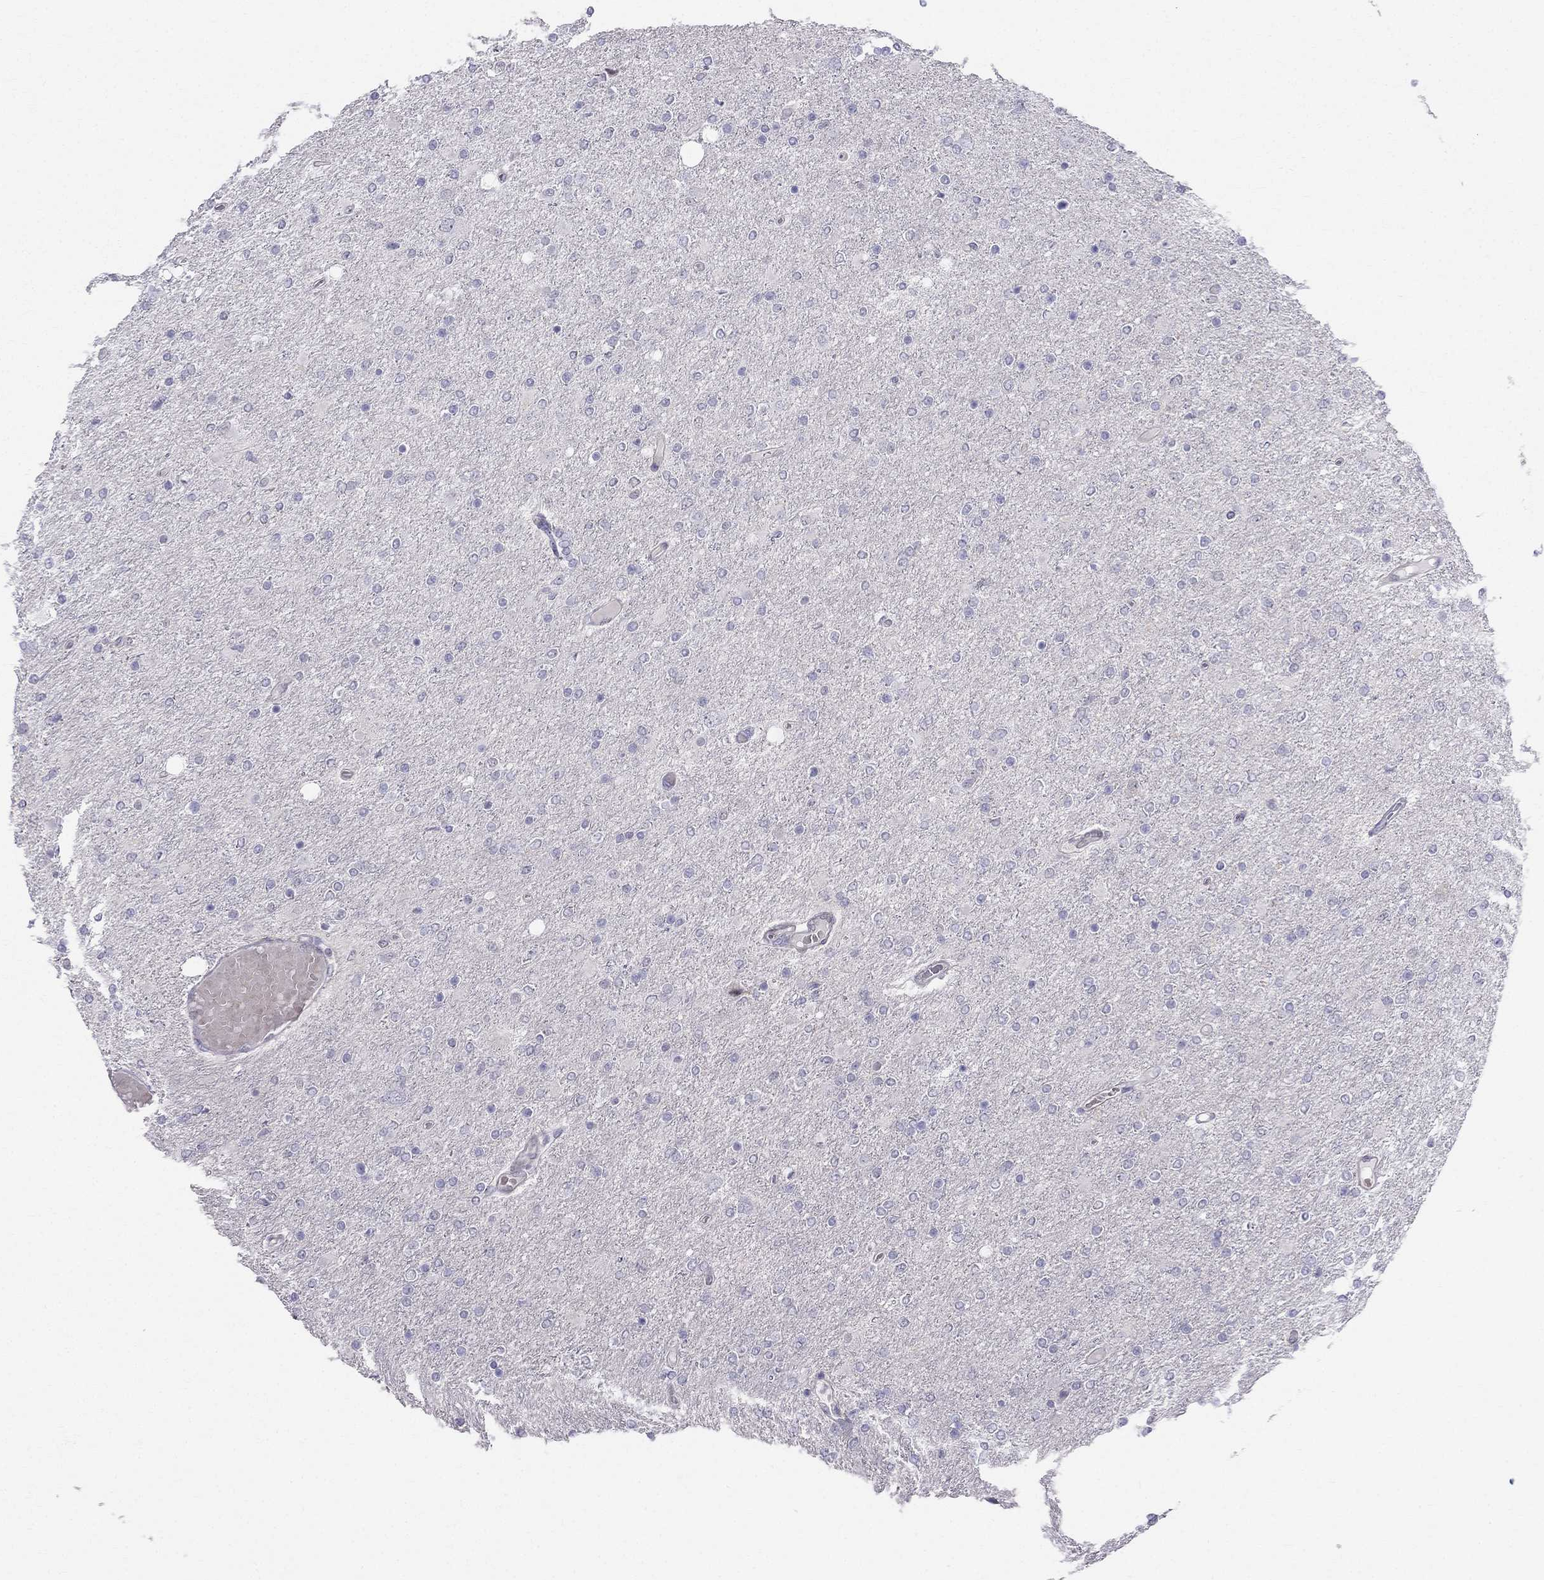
{"staining": {"intensity": "negative", "quantity": "none", "location": "none"}, "tissue": "glioma", "cell_type": "Tumor cells", "image_type": "cancer", "snomed": [{"axis": "morphology", "description": "Glioma, malignant, High grade"}, {"axis": "topography", "description": "Cerebral cortex"}], "caption": "Malignant glioma (high-grade) was stained to show a protein in brown. There is no significant expression in tumor cells. Nuclei are stained in blue.", "gene": "BAG5", "patient": {"sex": "male", "age": 70}}